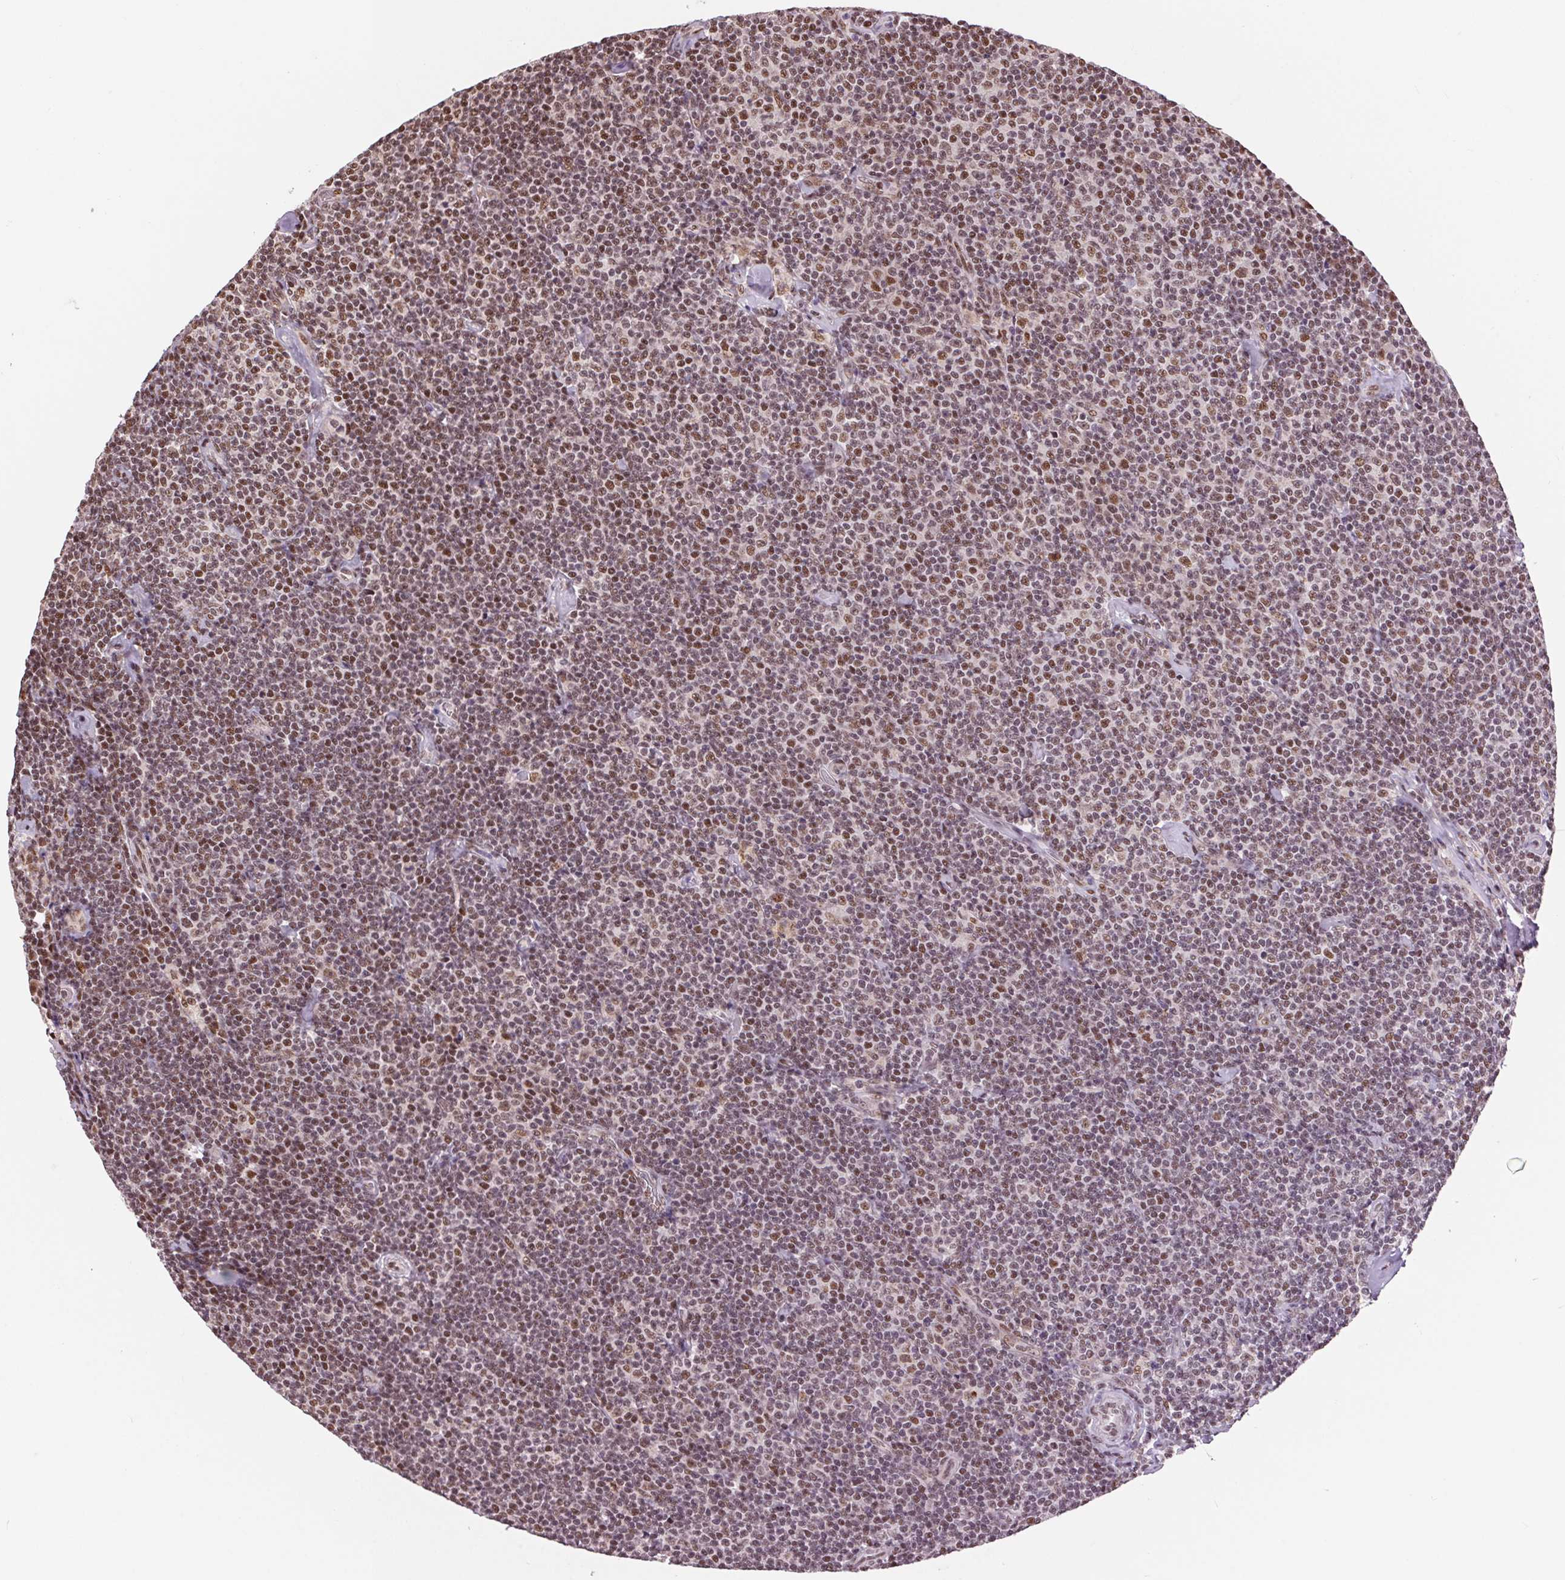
{"staining": {"intensity": "moderate", "quantity": ">75%", "location": "nuclear"}, "tissue": "lymphoma", "cell_type": "Tumor cells", "image_type": "cancer", "snomed": [{"axis": "morphology", "description": "Malignant lymphoma, non-Hodgkin's type, Low grade"}, {"axis": "topography", "description": "Lymph node"}], "caption": "Immunohistochemistry (IHC) of malignant lymphoma, non-Hodgkin's type (low-grade) displays medium levels of moderate nuclear expression in approximately >75% of tumor cells. Immunohistochemistry (IHC) stains the protein in brown and the nuclei are stained blue.", "gene": "RAD23A", "patient": {"sex": "male", "age": 81}}